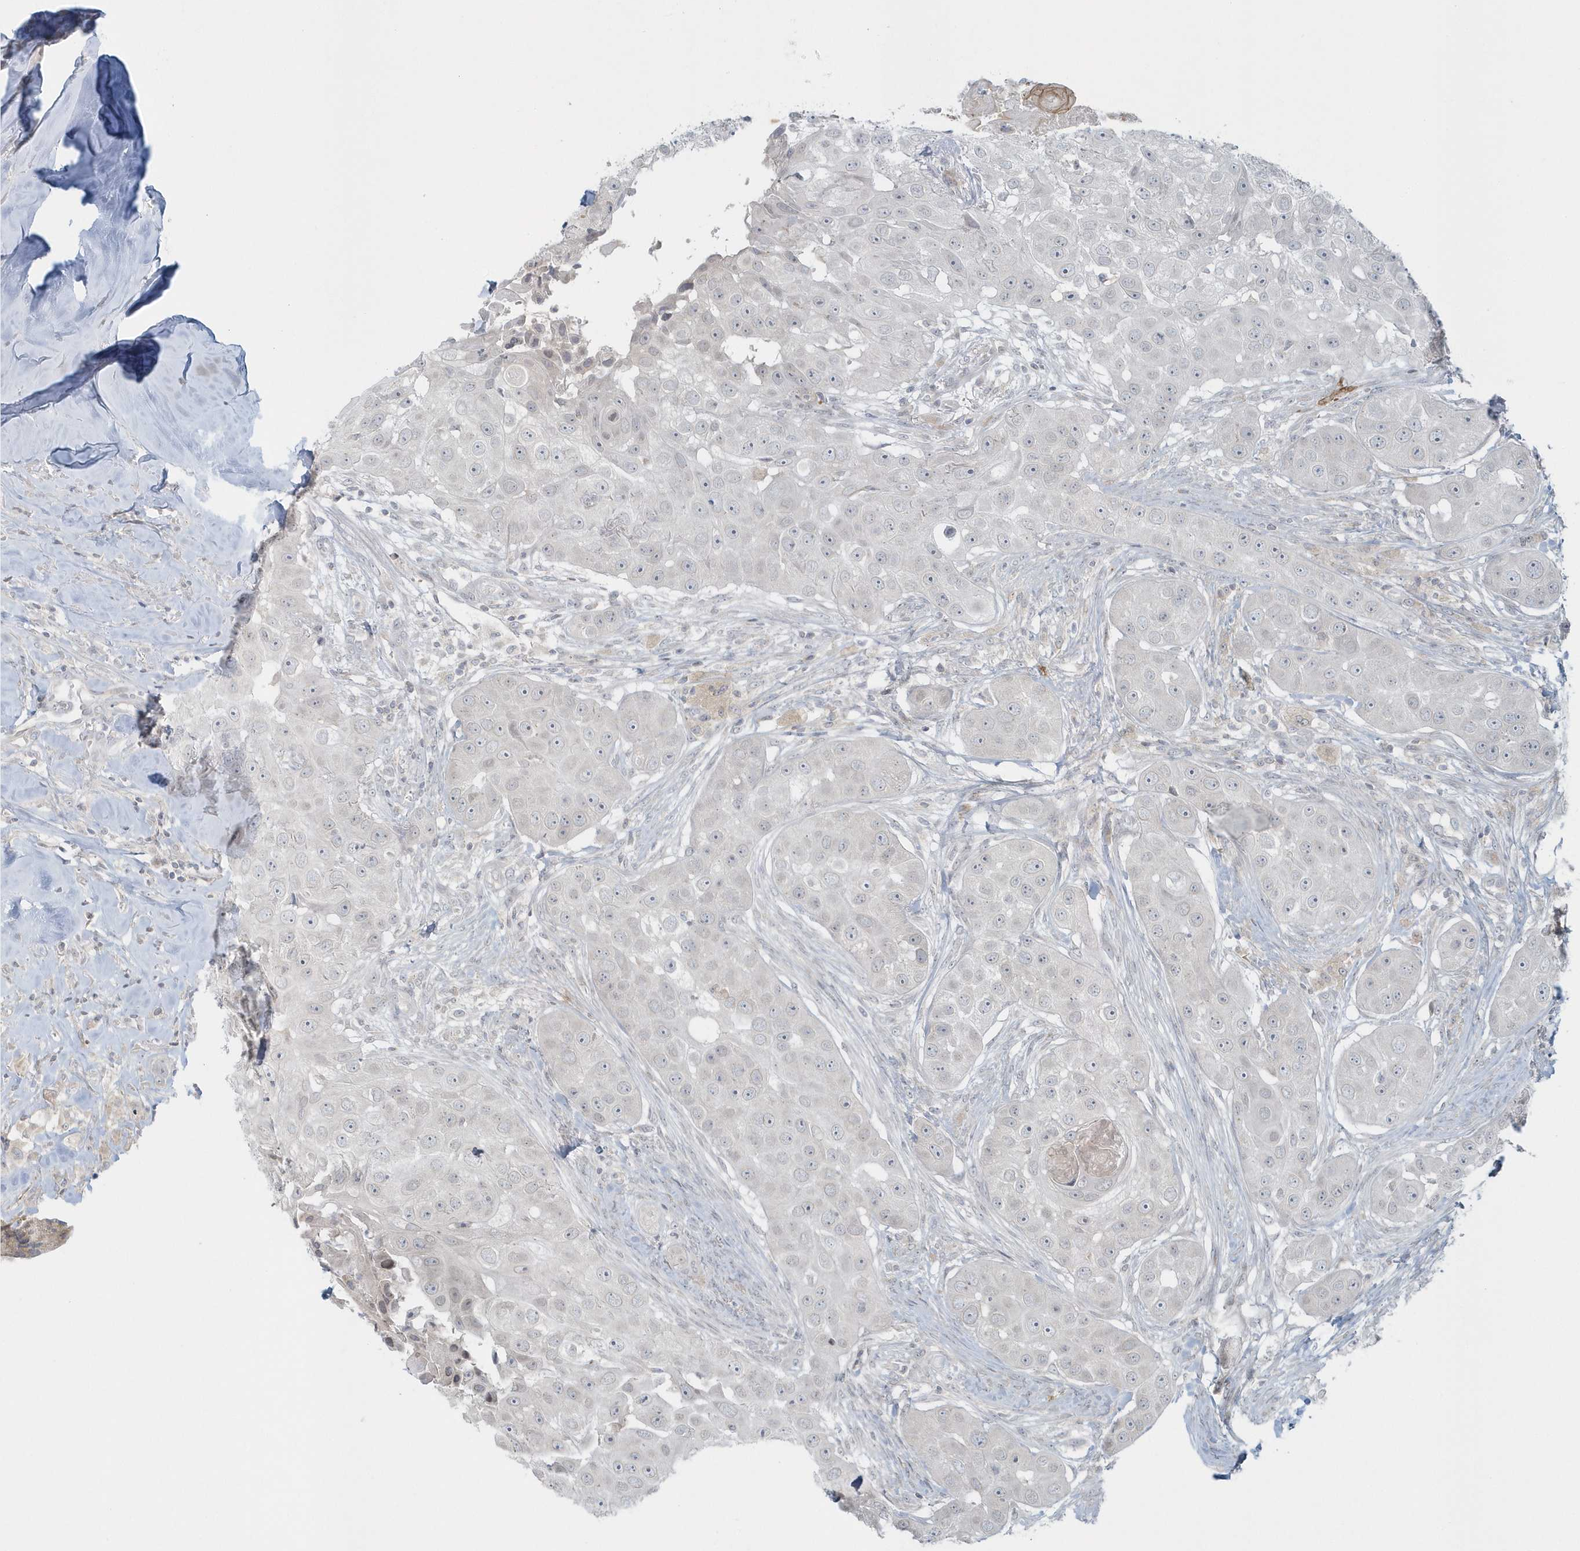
{"staining": {"intensity": "negative", "quantity": "none", "location": "none"}, "tissue": "head and neck cancer", "cell_type": "Tumor cells", "image_type": "cancer", "snomed": [{"axis": "morphology", "description": "Normal tissue, NOS"}, {"axis": "morphology", "description": "Squamous cell carcinoma, NOS"}, {"axis": "topography", "description": "Skeletal muscle"}, {"axis": "topography", "description": "Head-Neck"}], "caption": "Tumor cells show no significant protein positivity in head and neck cancer (squamous cell carcinoma).", "gene": "BLTP3A", "patient": {"sex": "male", "age": 51}}